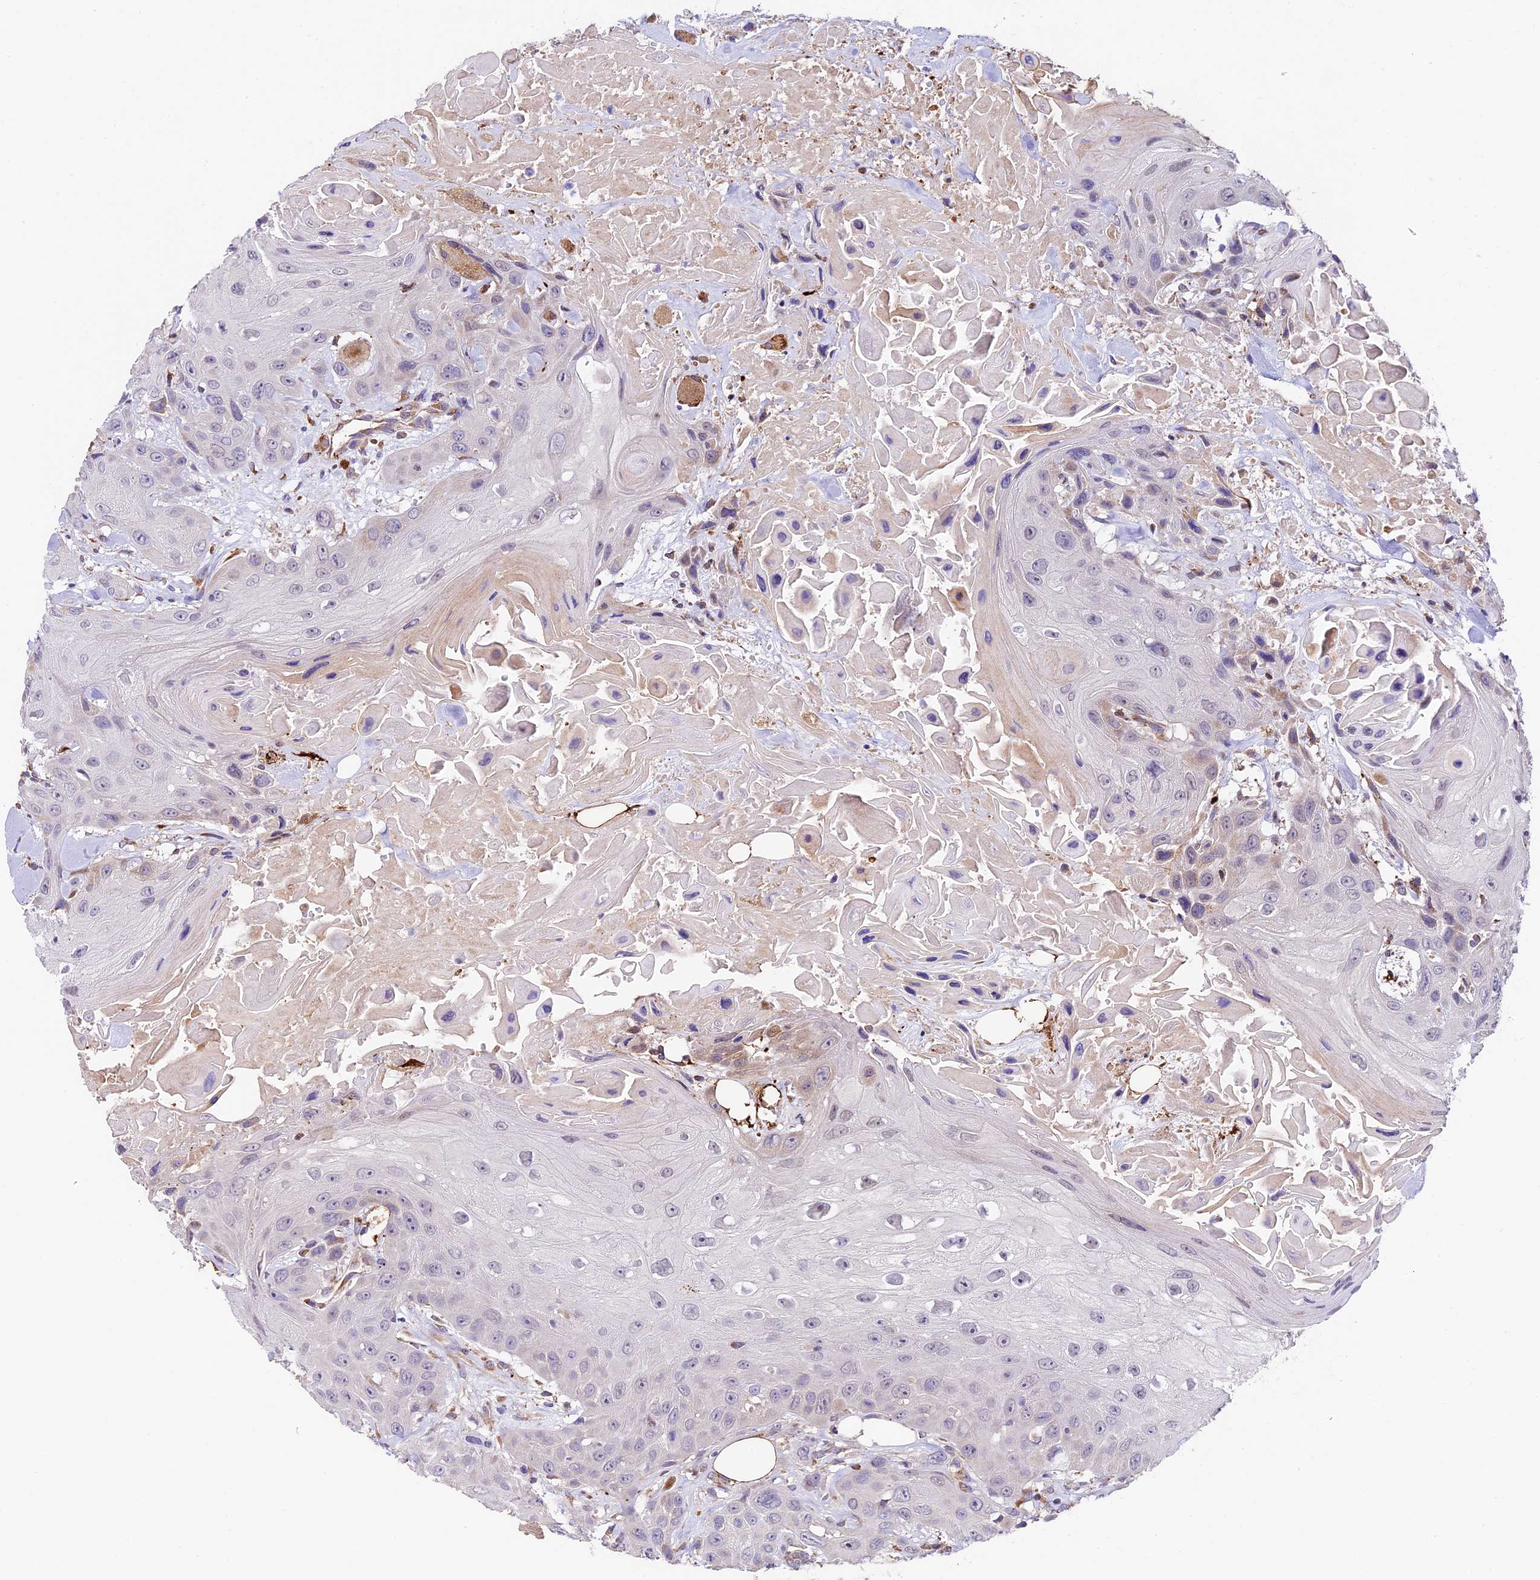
{"staining": {"intensity": "negative", "quantity": "none", "location": "none"}, "tissue": "head and neck cancer", "cell_type": "Tumor cells", "image_type": "cancer", "snomed": [{"axis": "morphology", "description": "Squamous cell carcinoma, NOS"}, {"axis": "topography", "description": "Head-Neck"}], "caption": "An image of human head and neck squamous cell carcinoma is negative for staining in tumor cells. (Brightfield microscopy of DAB immunohistochemistry at high magnification).", "gene": "LSM7", "patient": {"sex": "male", "age": 81}}